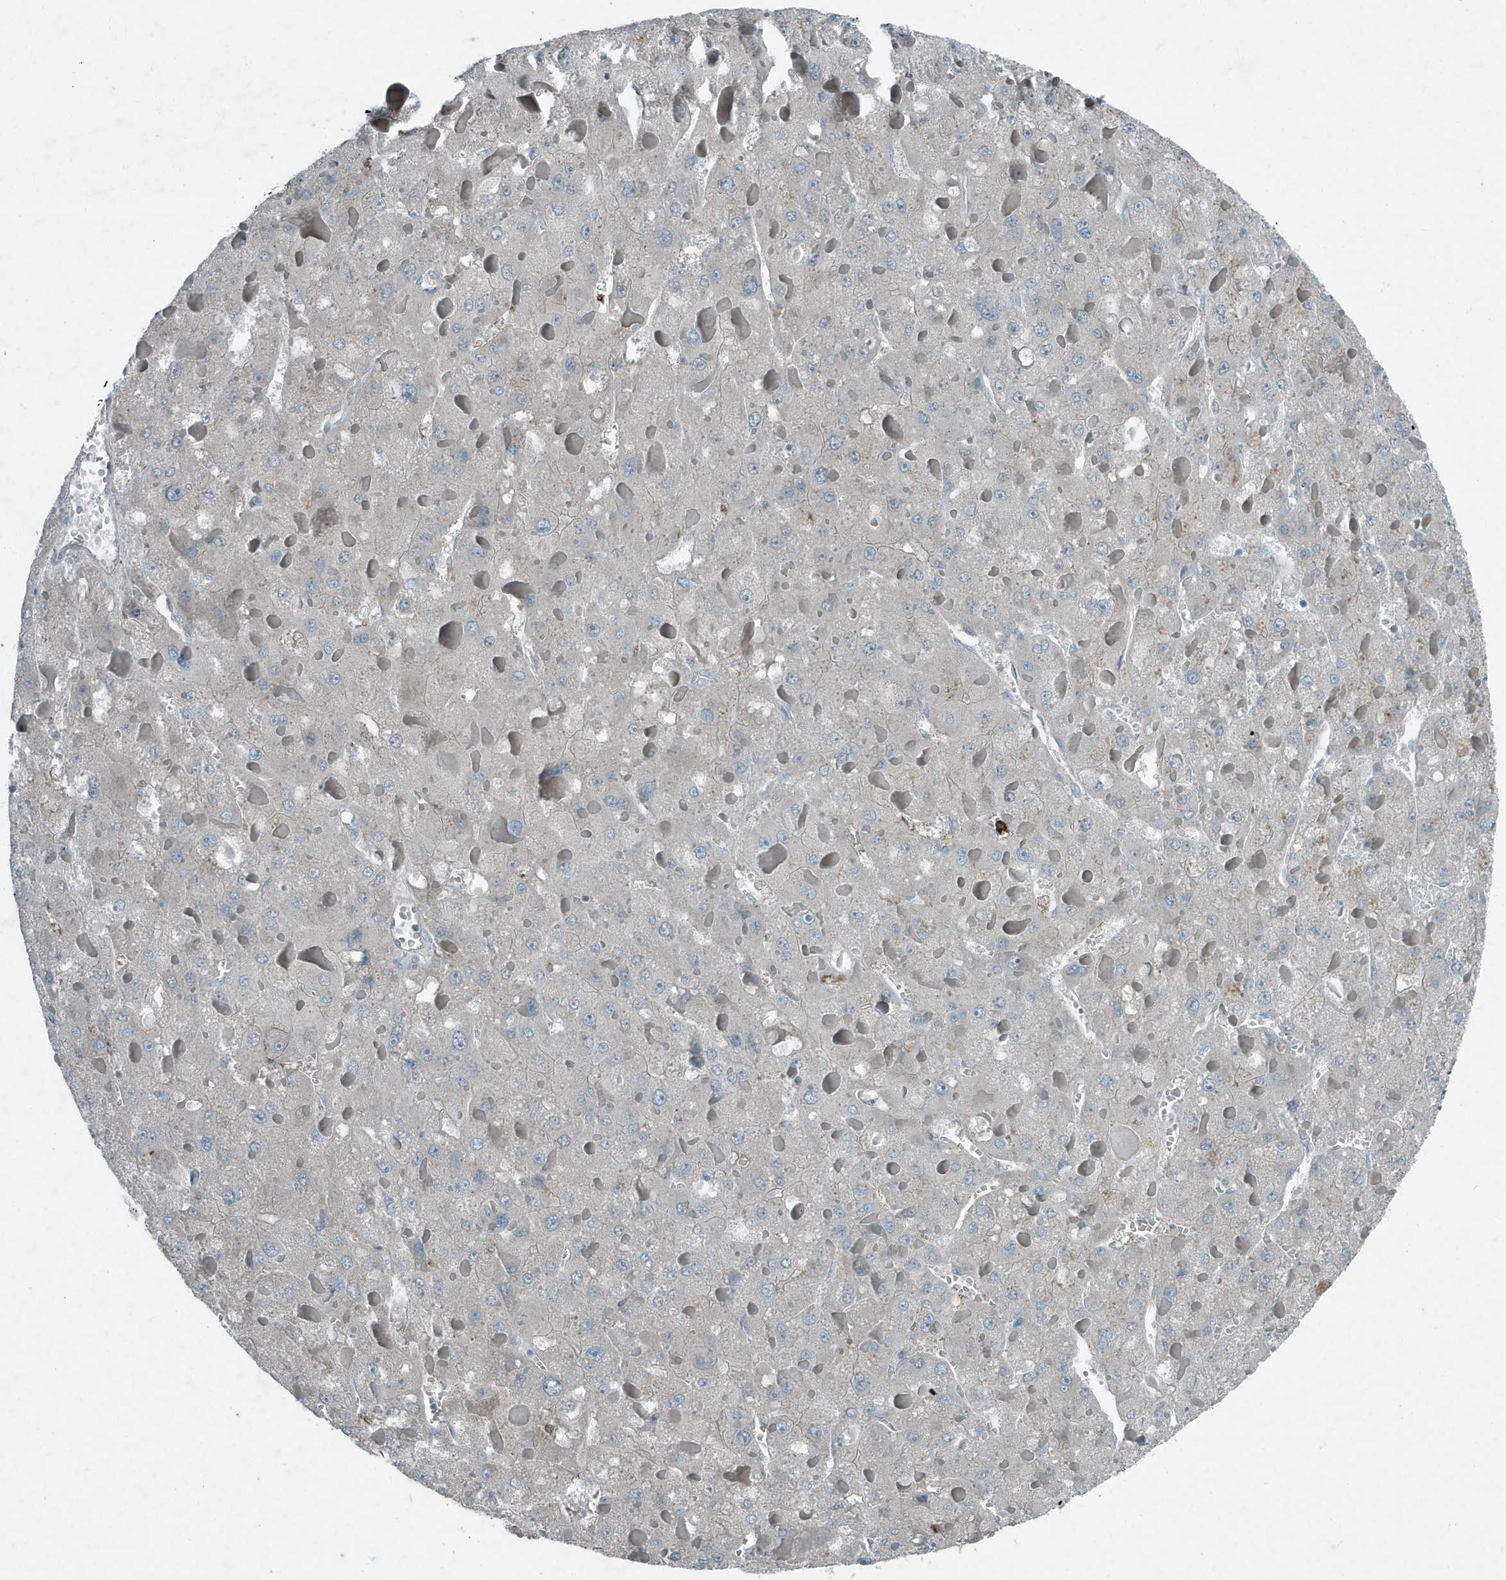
{"staining": {"intensity": "negative", "quantity": "none", "location": "none"}, "tissue": "liver cancer", "cell_type": "Tumor cells", "image_type": "cancer", "snomed": [{"axis": "morphology", "description": "Carcinoma, Hepatocellular, NOS"}, {"axis": "topography", "description": "Liver"}], "caption": "Tumor cells are negative for protein expression in human hepatocellular carcinoma (liver).", "gene": "DAPP1", "patient": {"sex": "female", "age": 73}}